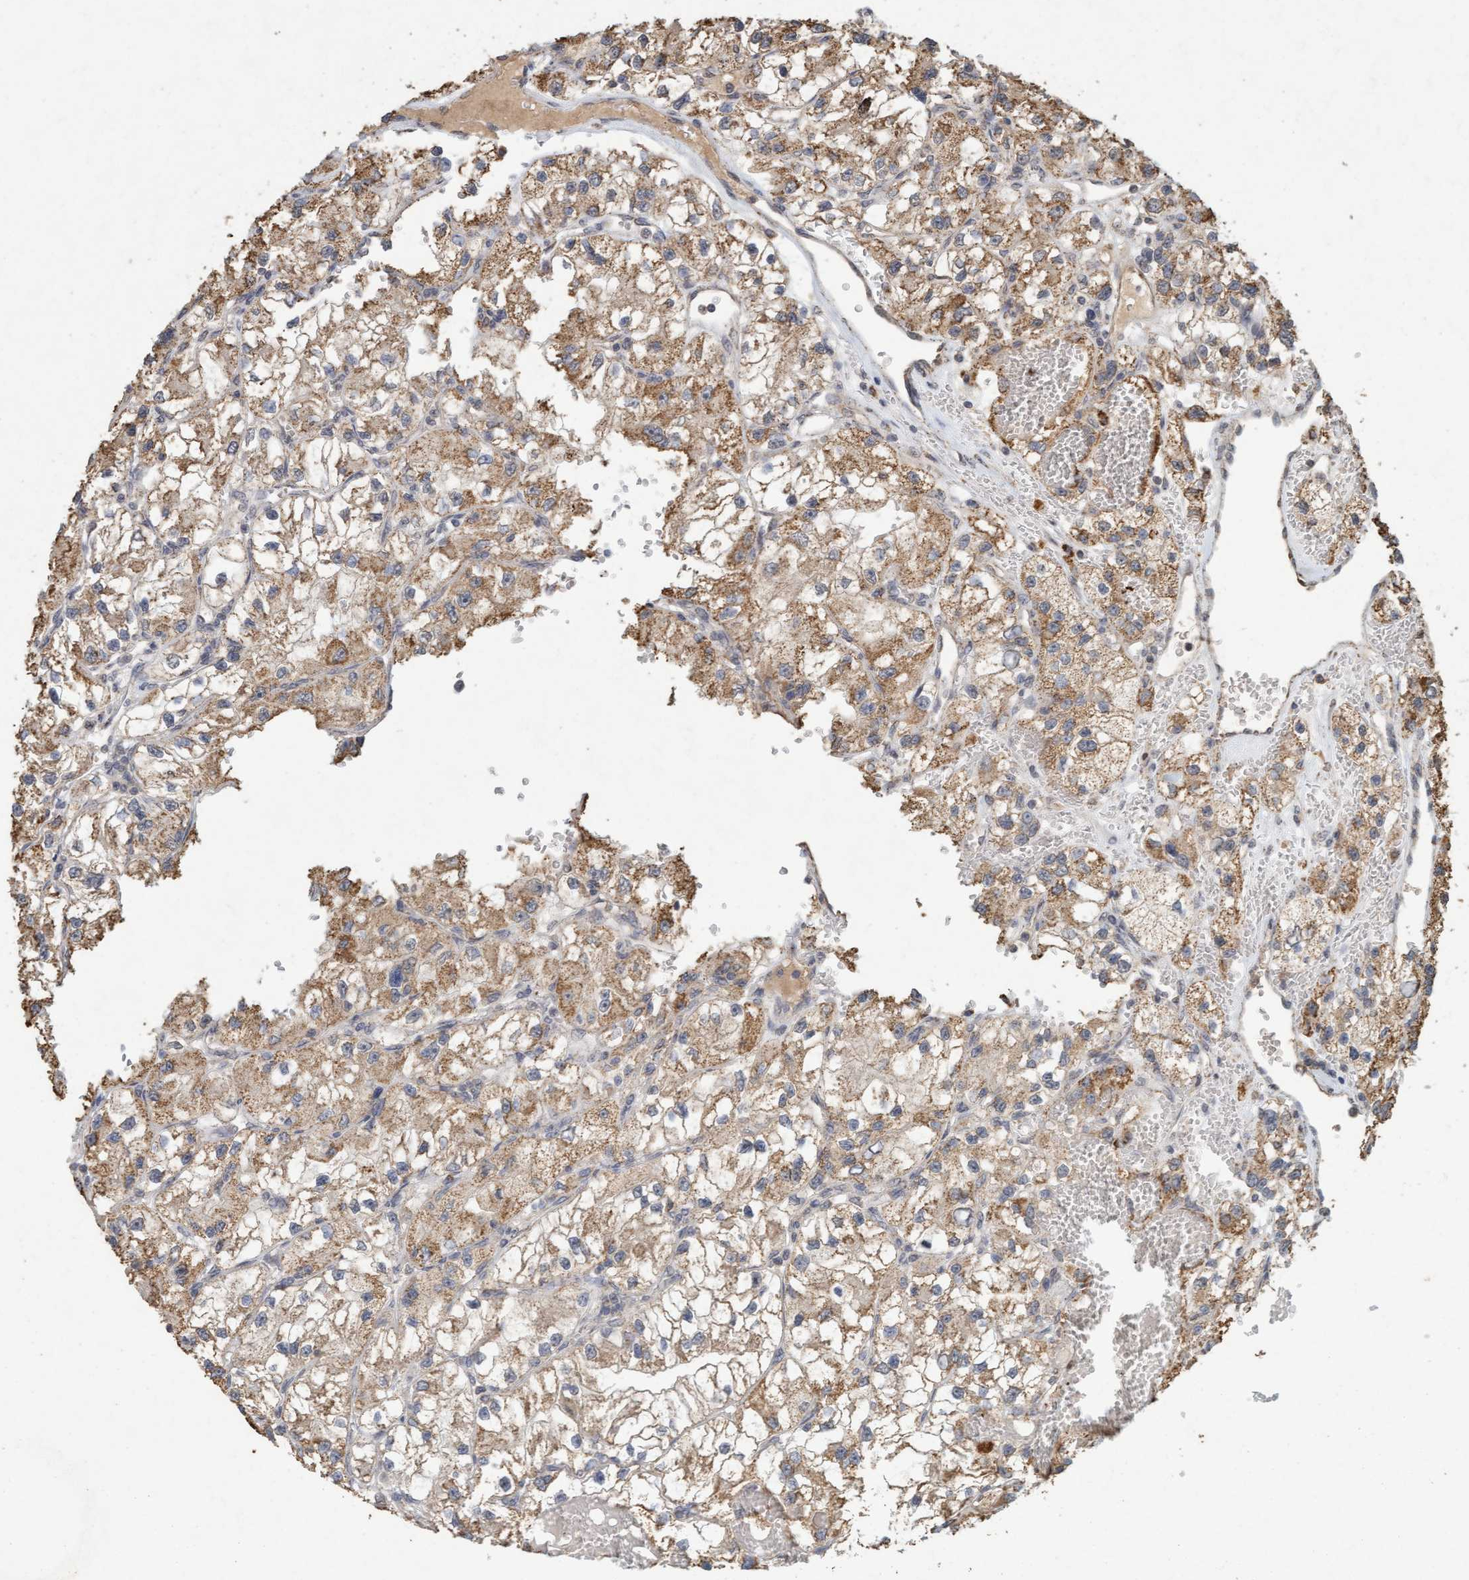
{"staining": {"intensity": "weak", "quantity": ">75%", "location": "cytoplasmic/membranous"}, "tissue": "renal cancer", "cell_type": "Tumor cells", "image_type": "cancer", "snomed": [{"axis": "morphology", "description": "Adenocarcinoma, NOS"}, {"axis": "topography", "description": "Kidney"}], "caption": "DAB immunohistochemical staining of human renal cancer exhibits weak cytoplasmic/membranous protein positivity in approximately >75% of tumor cells.", "gene": "VSIG8", "patient": {"sex": "female", "age": 57}}